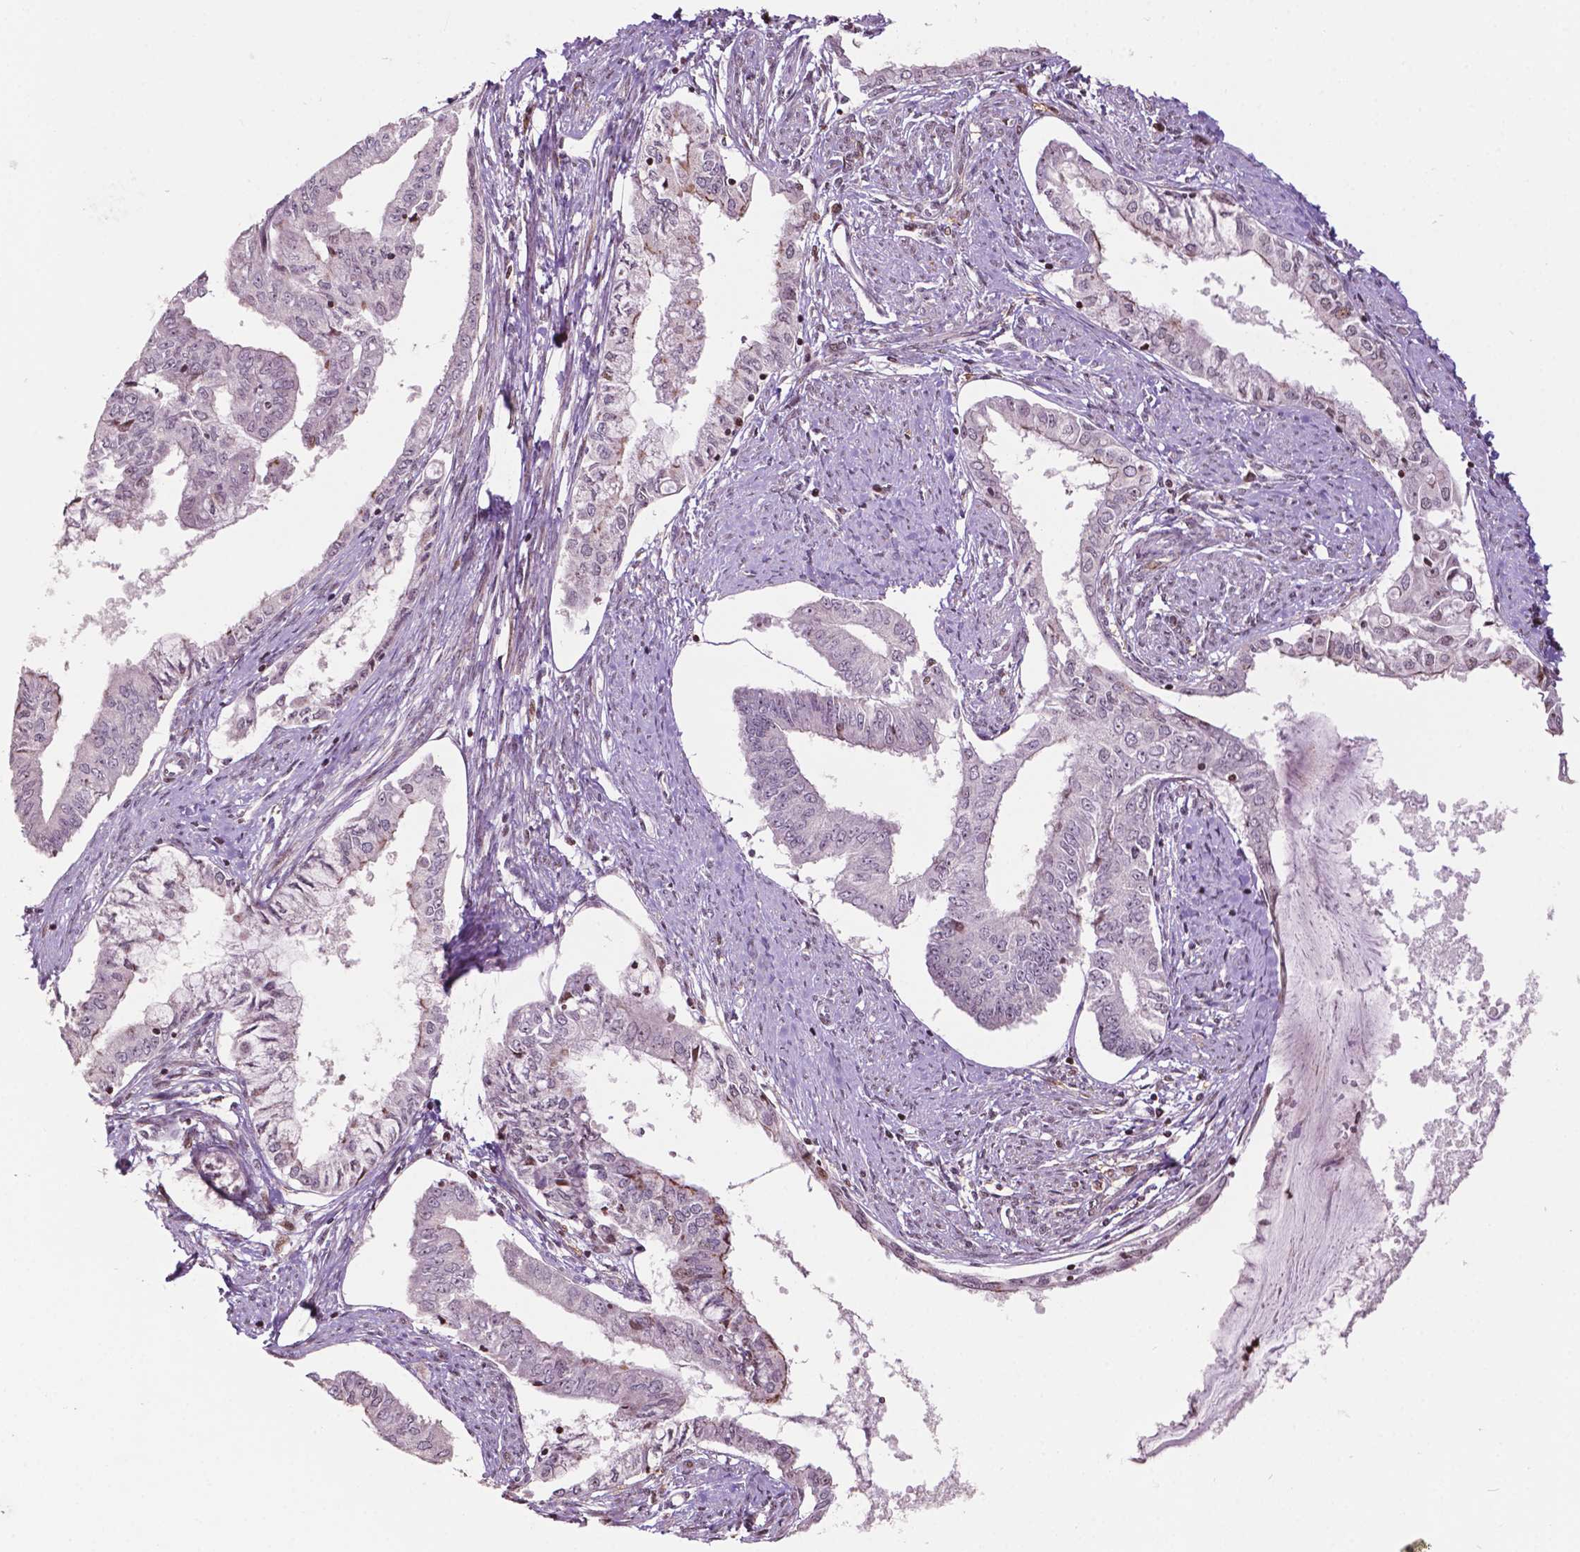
{"staining": {"intensity": "negative", "quantity": "none", "location": "none"}, "tissue": "endometrial cancer", "cell_type": "Tumor cells", "image_type": "cancer", "snomed": [{"axis": "morphology", "description": "Adenocarcinoma, NOS"}, {"axis": "topography", "description": "Endometrium"}], "caption": "Endometrial adenocarcinoma stained for a protein using IHC reveals no positivity tumor cells.", "gene": "PTPN18", "patient": {"sex": "female", "age": 76}}